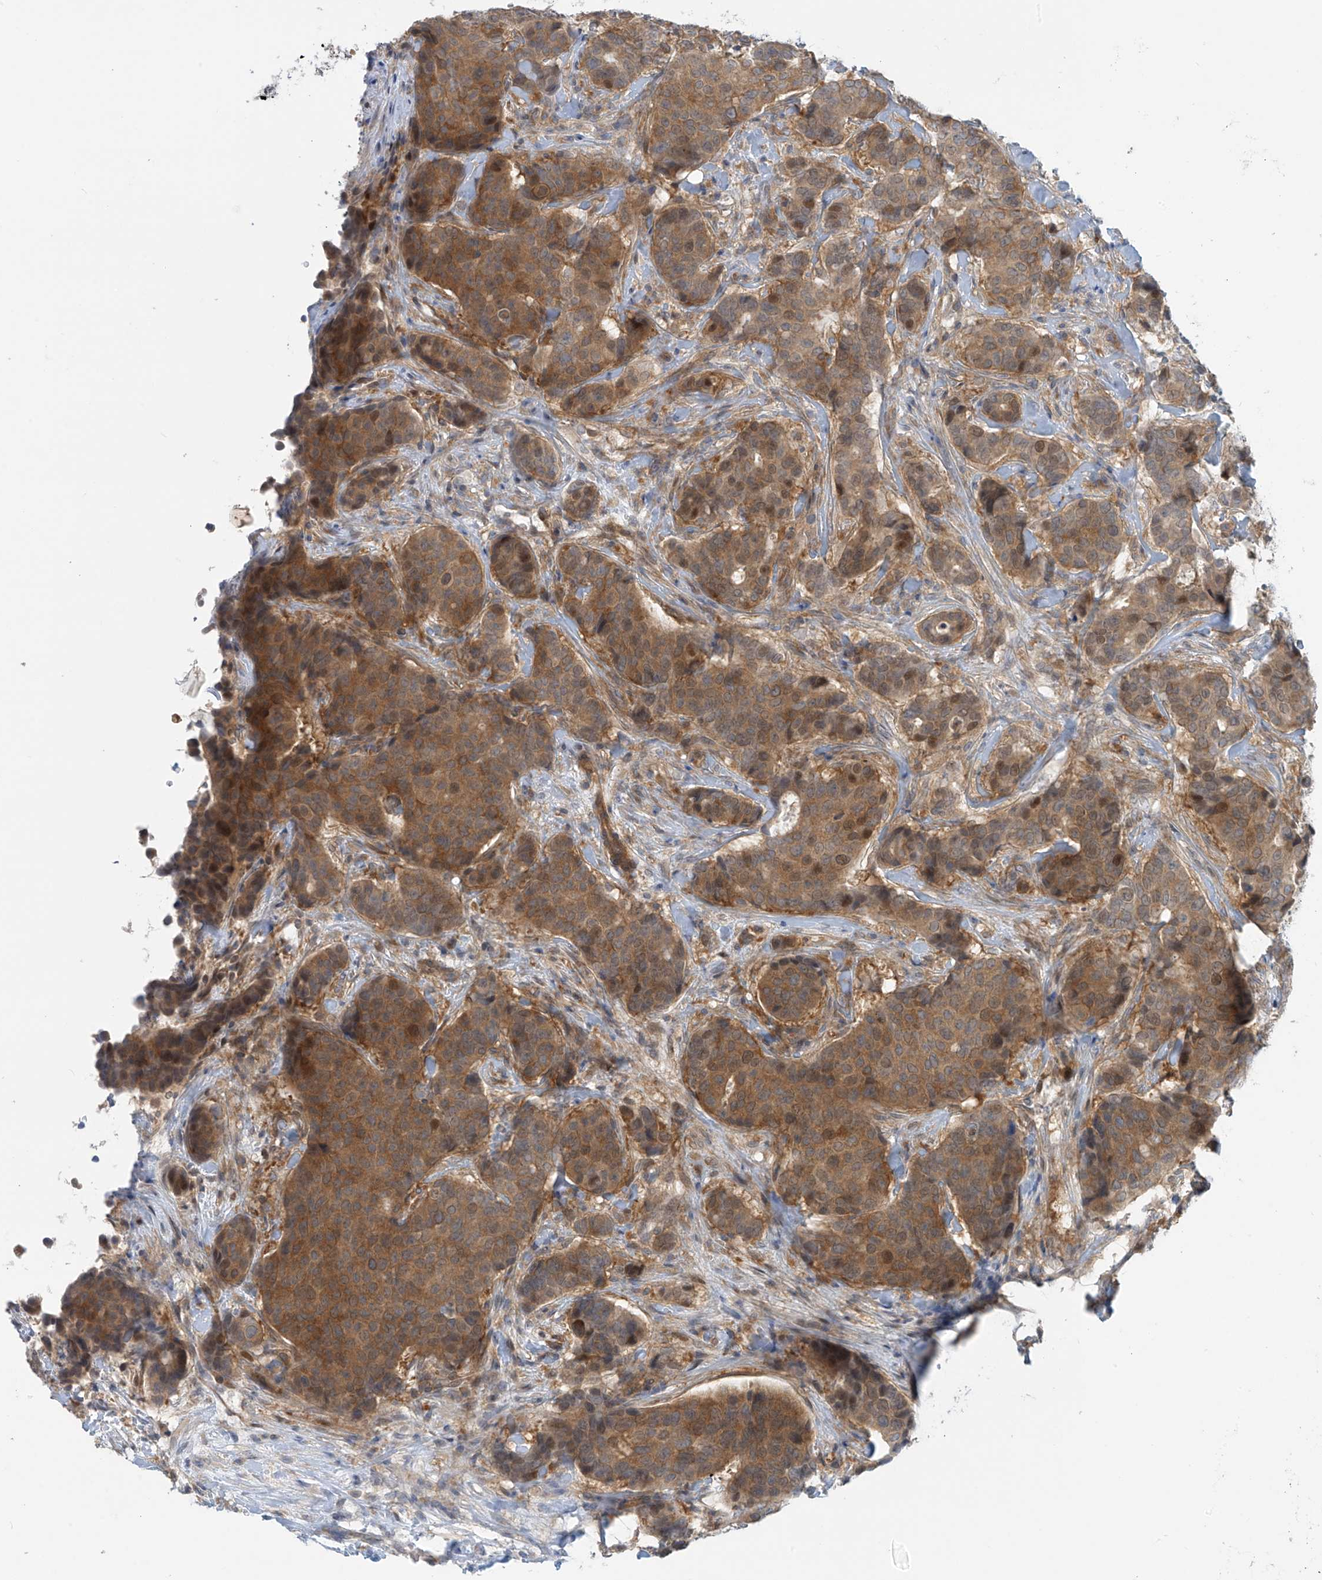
{"staining": {"intensity": "moderate", "quantity": ">75%", "location": "cytoplasmic/membranous"}, "tissue": "breast cancer", "cell_type": "Tumor cells", "image_type": "cancer", "snomed": [{"axis": "morphology", "description": "Duct carcinoma"}, {"axis": "topography", "description": "Breast"}], "caption": "This is a micrograph of immunohistochemistry staining of breast cancer (infiltrating ductal carcinoma), which shows moderate staining in the cytoplasmic/membranous of tumor cells.", "gene": "FSD1L", "patient": {"sex": "female", "age": 75}}